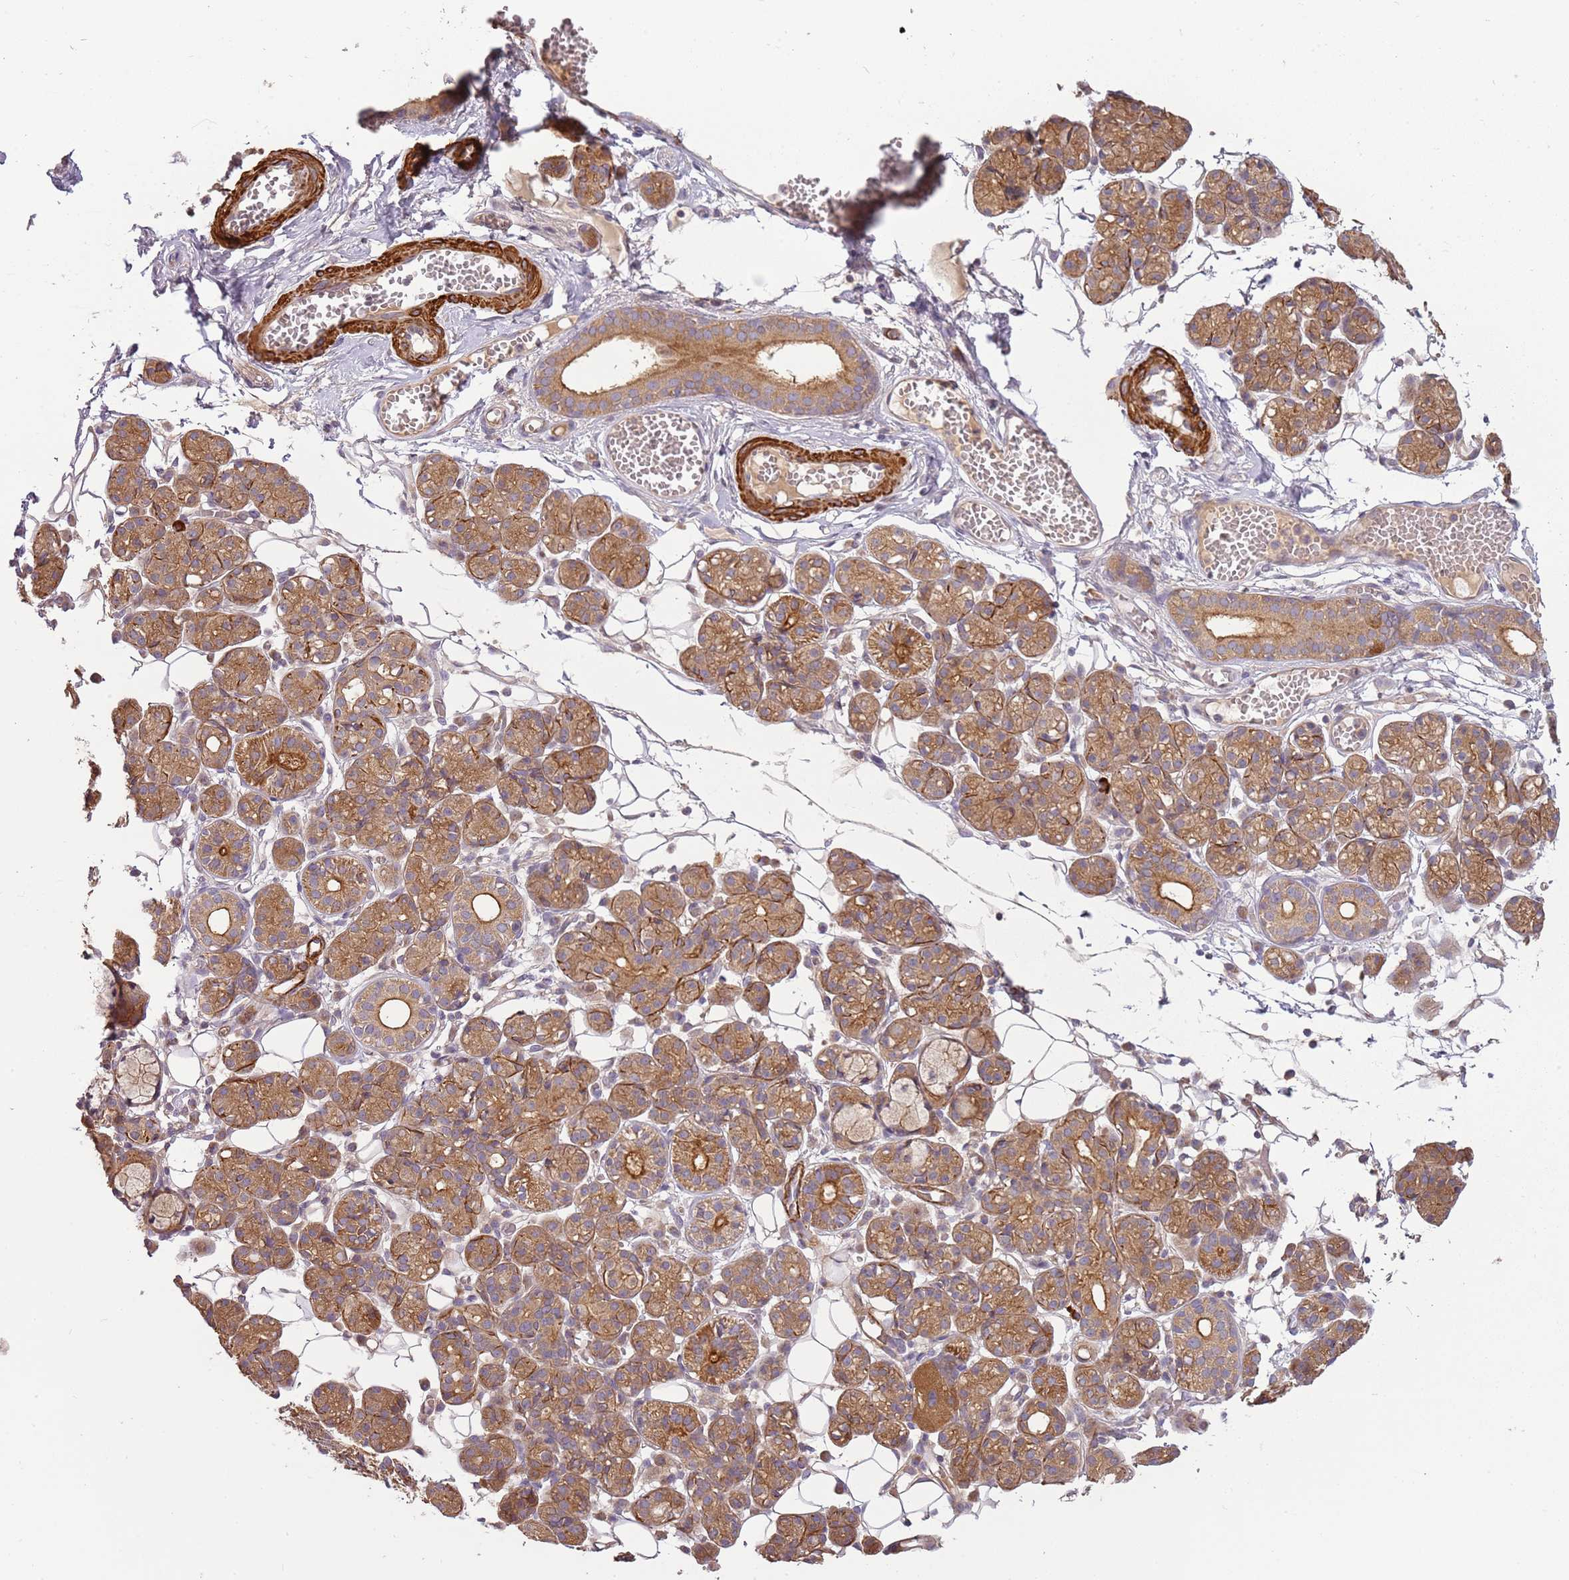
{"staining": {"intensity": "moderate", "quantity": ">75%", "location": "cytoplasmic/membranous"}, "tissue": "salivary gland", "cell_type": "Glandular cells", "image_type": "normal", "snomed": [{"axis": "morphology", "description": "Normal tissue, NOS"}, {"axis": "topography", "description": "Salivary gland"}], "caption": "Brown immunohistochemical staining in benign human salivary gland demonstrates moderate cytoplasmic/membranous expression in about >75% of glandular cells.", "gene": "RNF128", "patient": {"sex": "male", "age": 63}}